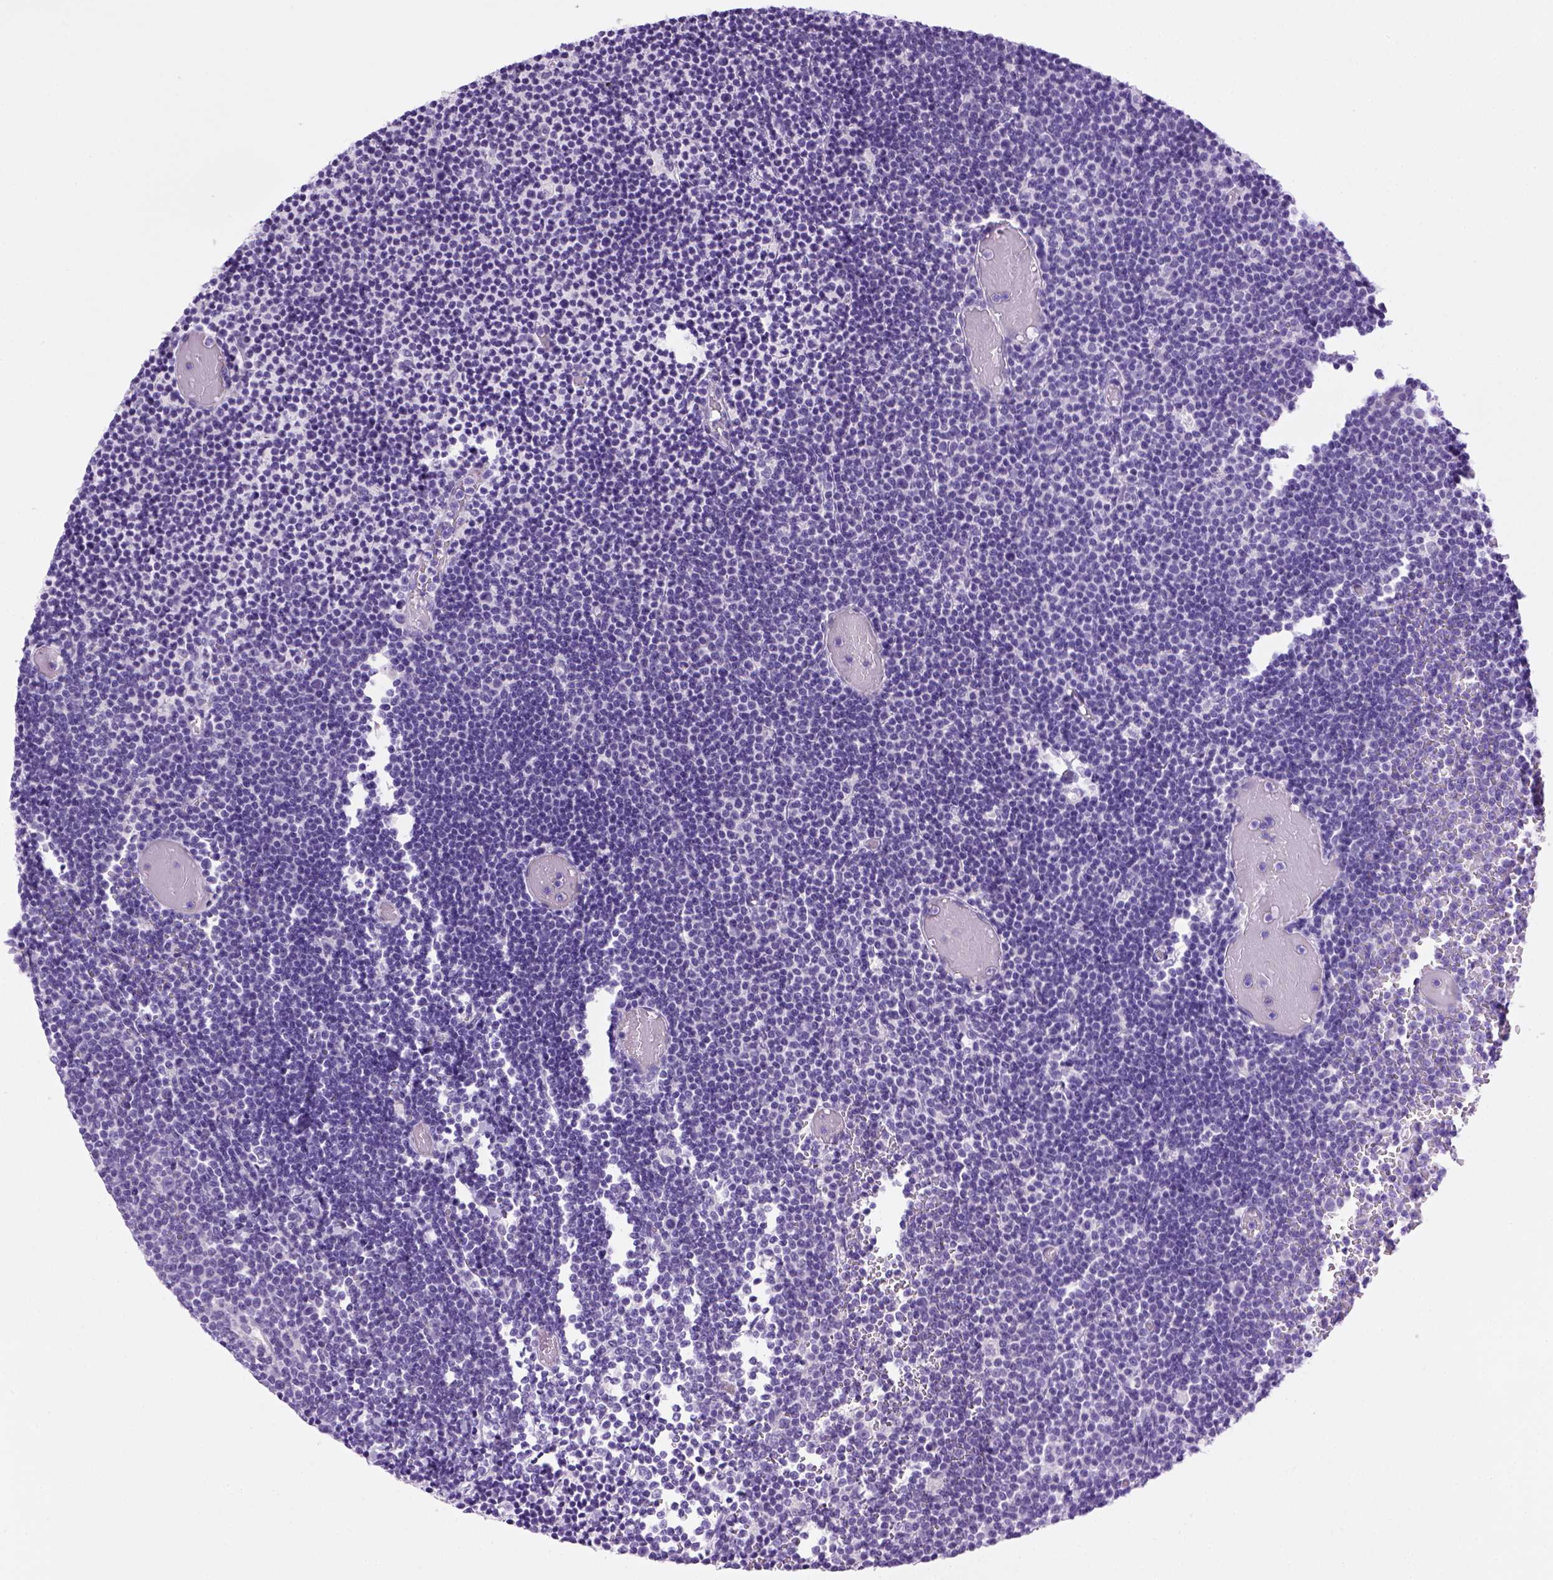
{"staining": {"intensity": "negative", "quantity": "none", "location": "none"}, "tissue": "lymphoma", "cell_type": "Tumor cells", "image_type": "cancer", "snomed": [{"axis": "morphology", "description": "Malignant lymphoma, non-Hodgkin's type, Low grade"}, {"axis": "topography", "description": "Brain"}], "caption": "Immunohistochemistry micrograph of human lymphoma stained for a protein (brown), which exhibits no positivity in tumor cells. The staining was performed using DAB (3,3'-diaminobenzidine) to visualize the protein expression in brown, while the nuclei were stained in blue with hematoxylin (Magnification: 20x).", "gene": "SGCG", "patient": {"sex": "female", "age": 66}}